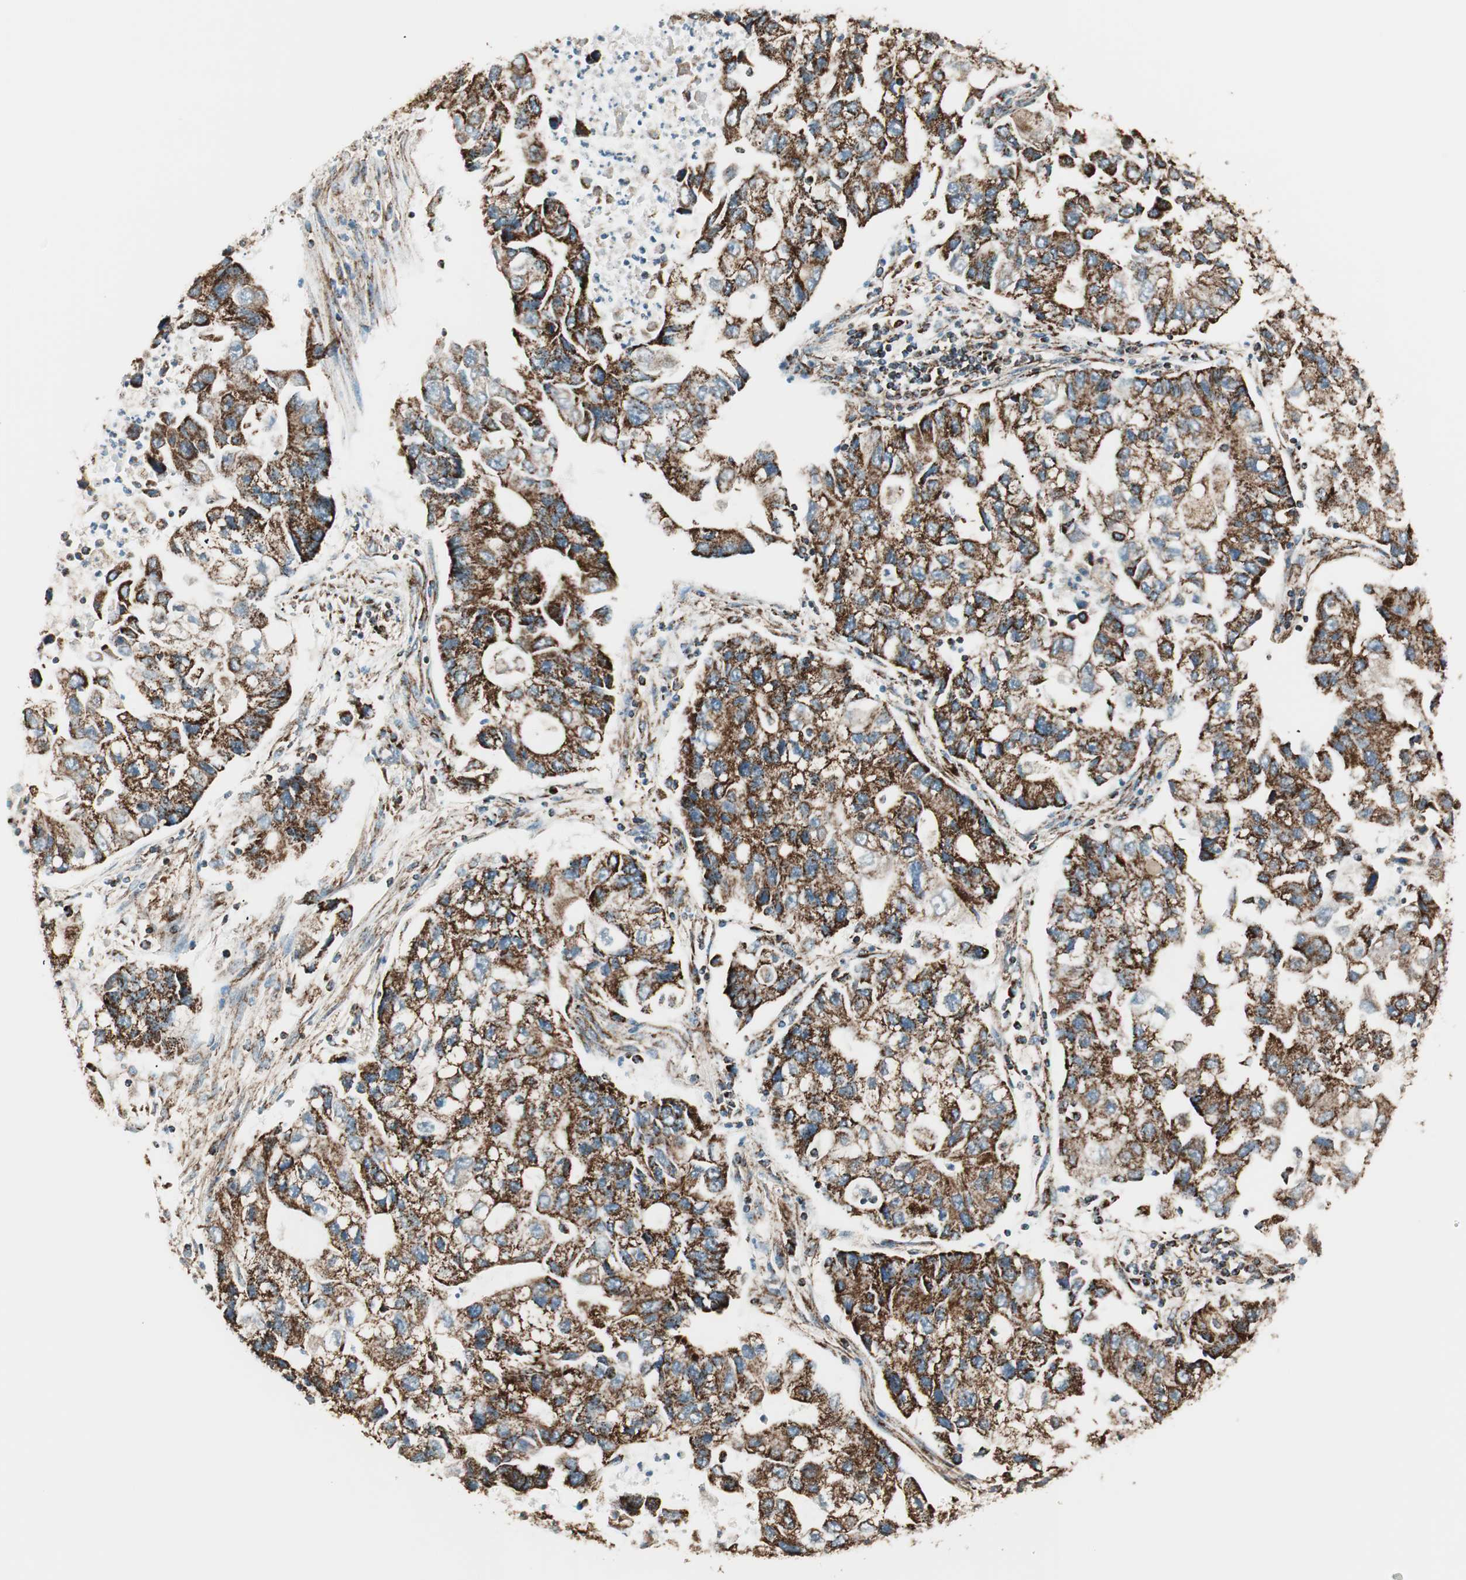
{"staining": {"intensity": "strong", "quantity": ">75%", "location": "cytoplasmic/membranous"}, "tissue": "lung cancer", "cell_type": "Tumor cells", "image_type": "cancer", "snomed": [{"axis": "morphology", "description": "Adenocarcinoma, NOS"}, {"axis": "topography", "description": "Lung"}], "caption": "A brown stain highlights strong cytoplasmic/membranous staining of a protein in adenocarcinoma (lung) tumor cells.", "gene": "TOMM22", "patient": {"sex": "female", "age": 51}}